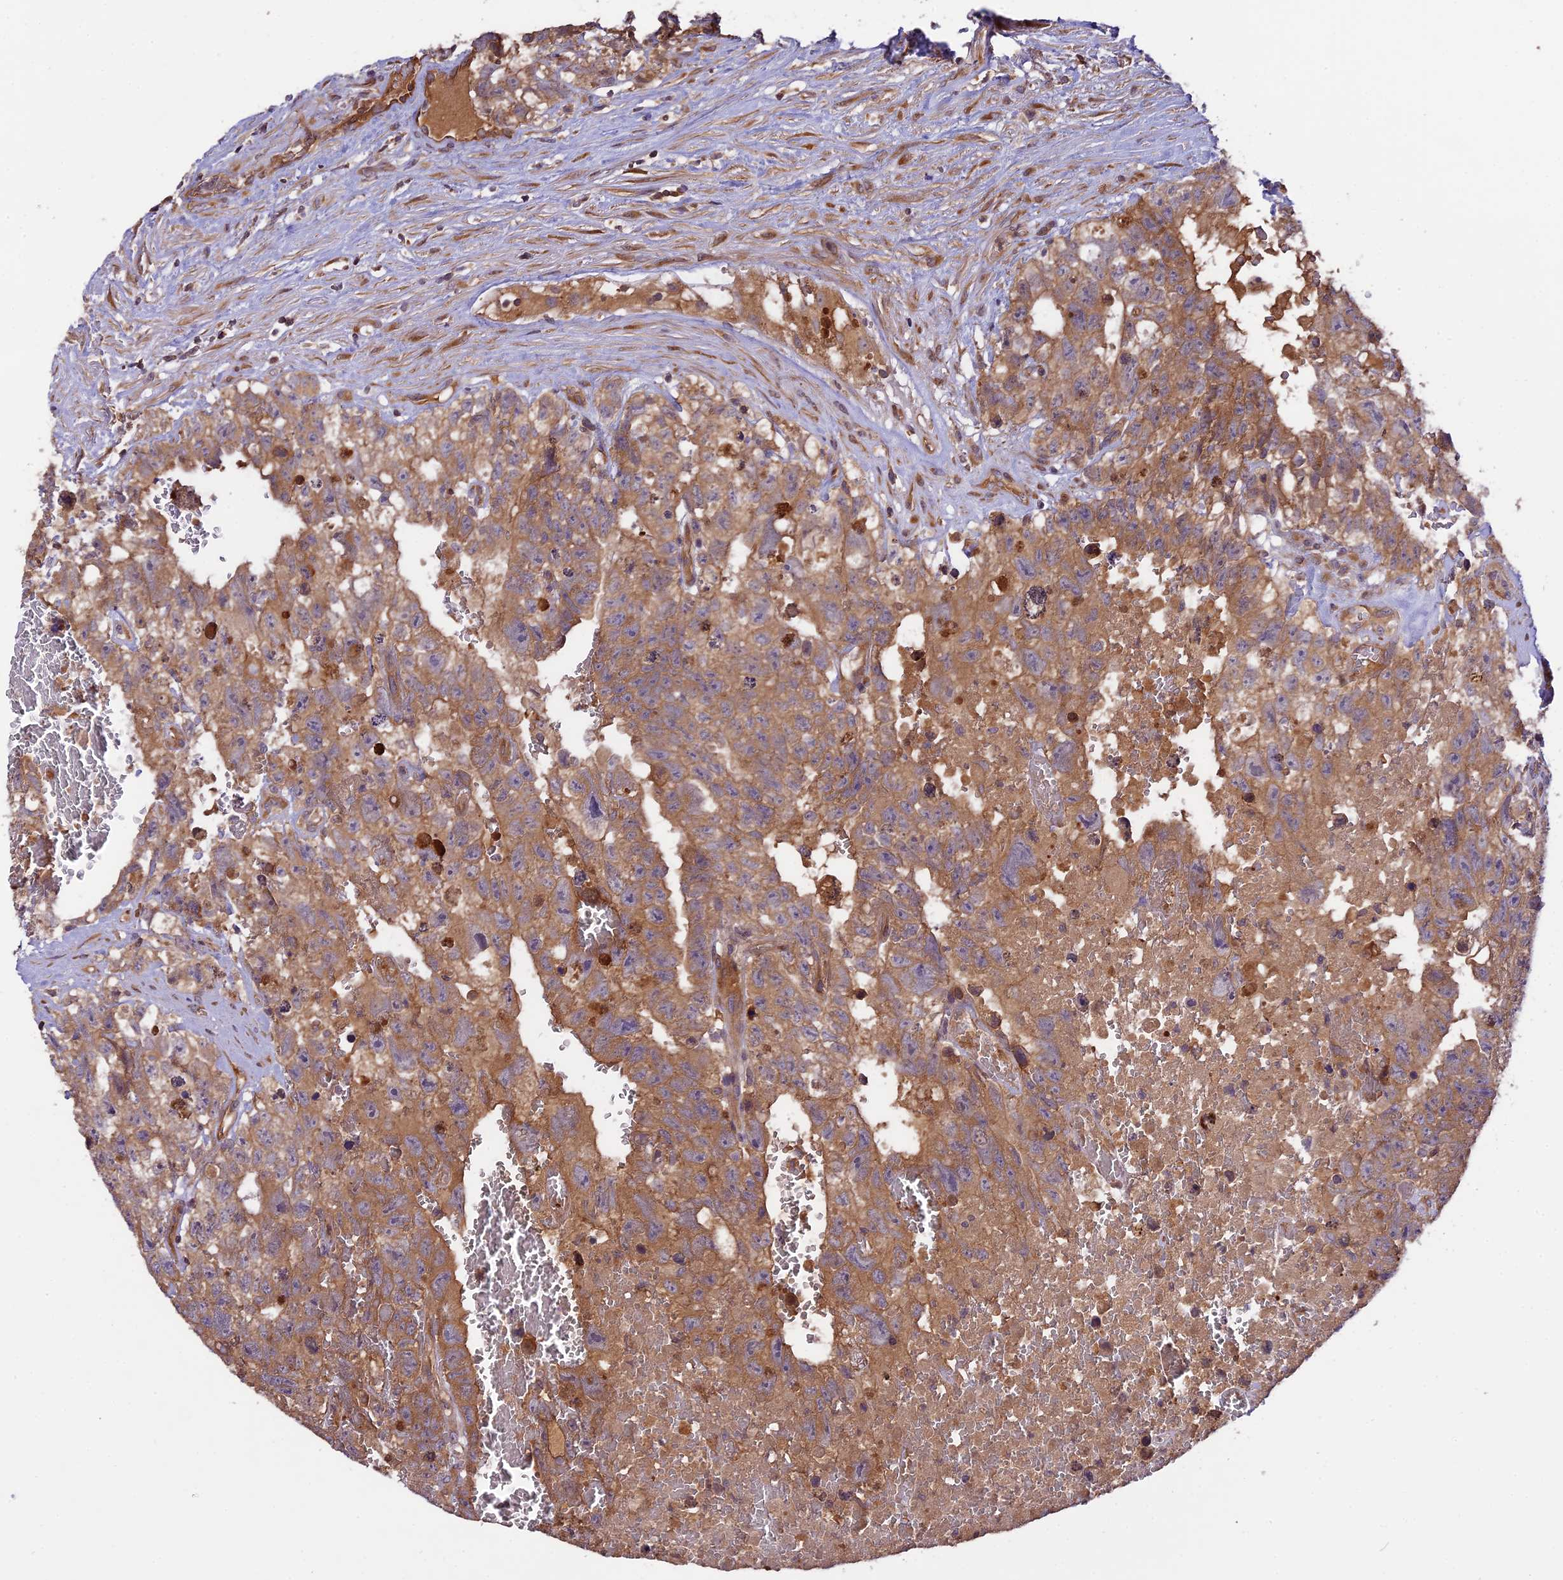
{"staining": {"intensity": "moderate", "quantity": ">75%", "location": "cytoplasmic/membranous"}, "tissue": "testis cancer", "cell_type": "Tumor cells", "image_type": "cancer", "snomed": [{"axis": "morphology", "description": "Carcinoma, Embryonal, NOS"}, {"axis": "topography", "description": "Testis"}], "caption": "Immunohistochemical staining of human testis cancer (embryonal carcinoma) displays moderate cytoplasmic/membranous protein staining in about >75% of tumor cells. The staining was performed using DAB (3,3'-diaminobenzidine), with brown indicating positive protein expression. Nuclei are stained blue with hematoxylin.", "gene": "SETD6", "patient": {"sex": "male", "age": 26}}